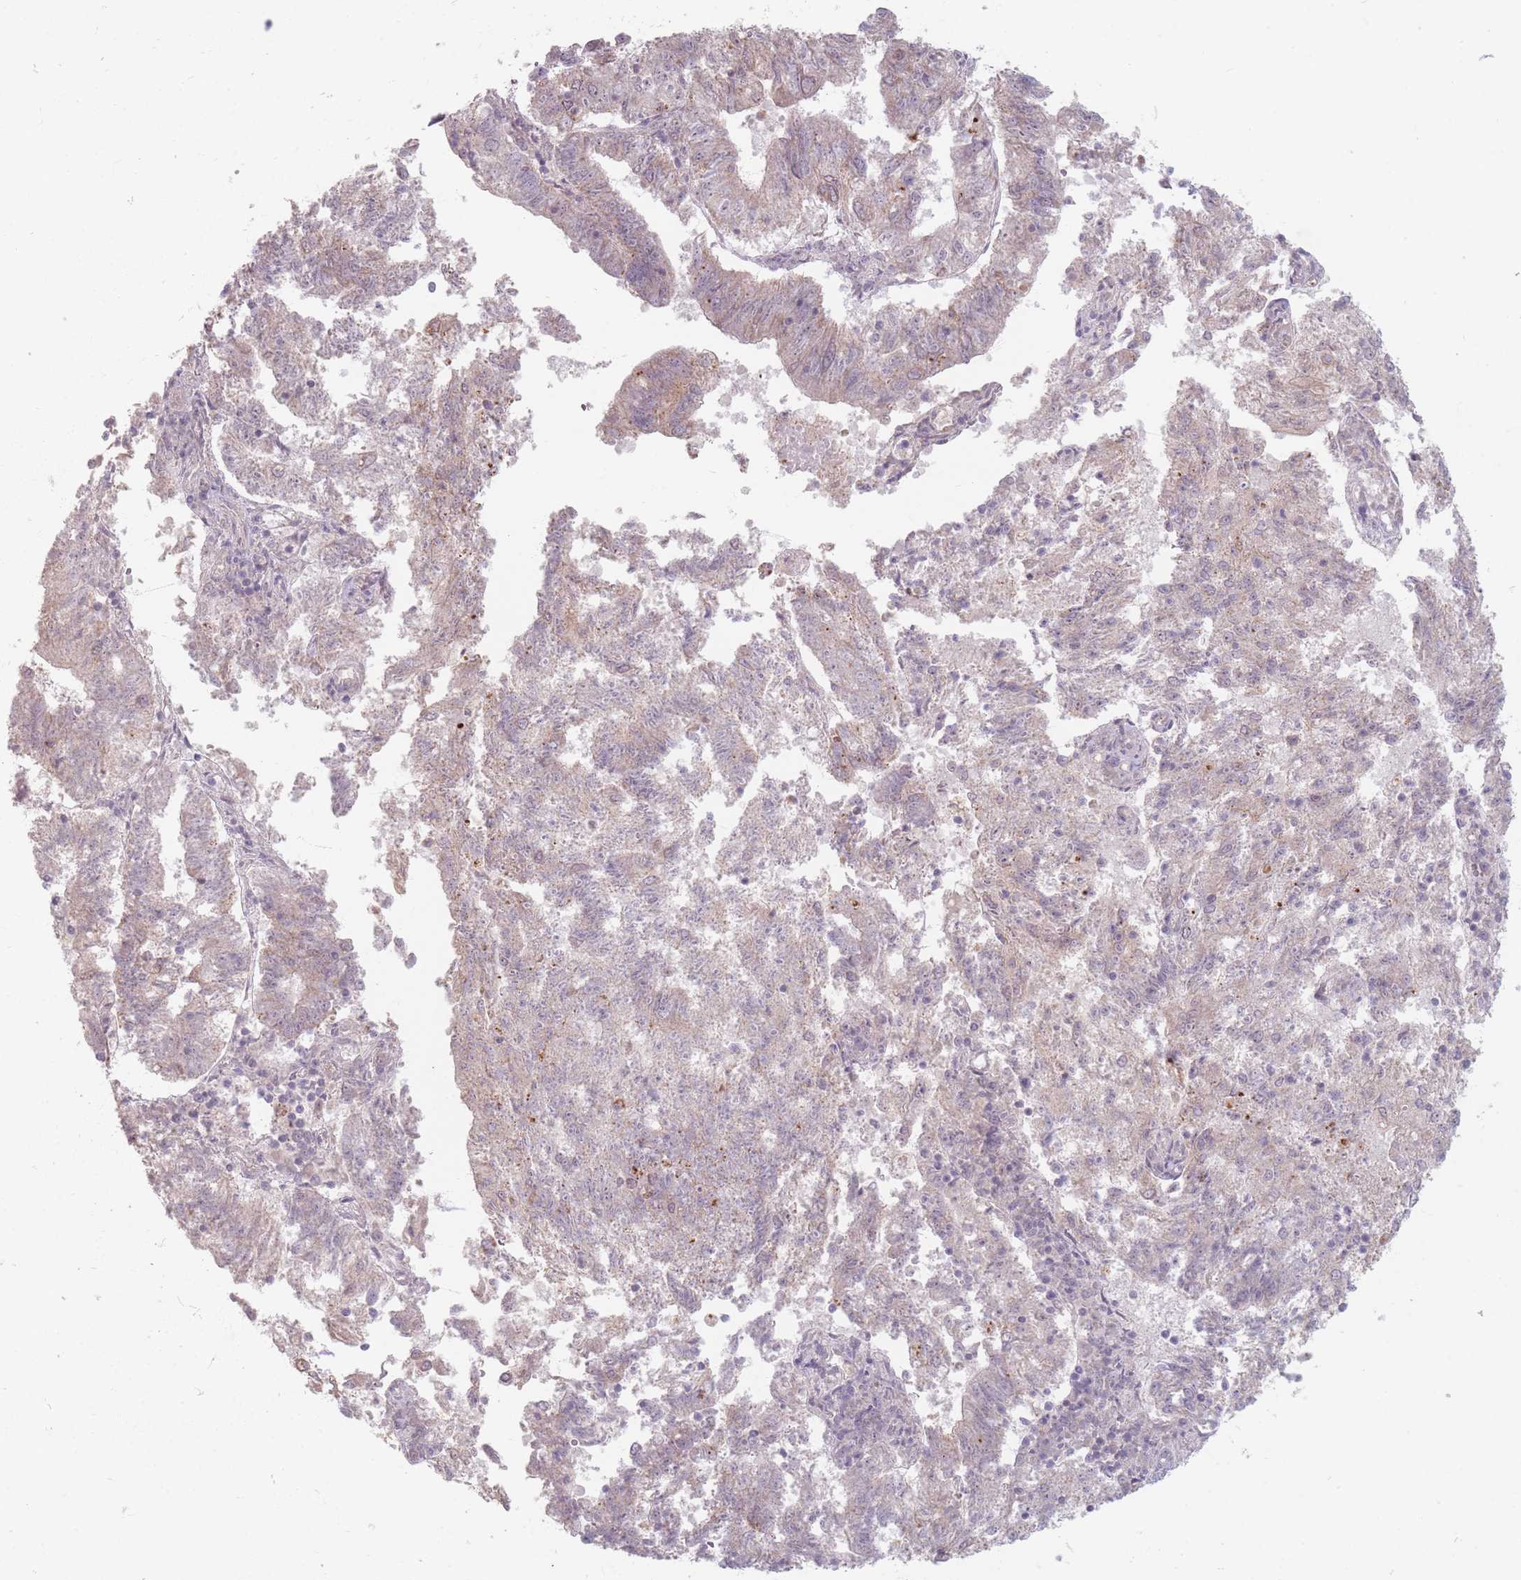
{"staining": {"intensity": "weak", "quantity": "25%-75%", "location": "cytoplasmic/membranous"}, "tissue": "endometrial cancer", "cell_type": "Tumor cells", "image_type": "cancer", "snomed": [{"axis": "morphology", "description": "Adenocarcinoma, NOS"}, {"axis": "topography", "description": "Endometrium"}], "caption": "IHC micrograph of endometrial cancer stained for a protein (brown), which exhibits low levels of weak cytoplasmic/membranous staining in approximately 25%-75% of tumor cells.", "gene": "GABRA6", "patient": {"sex": "female", "age": 82}}